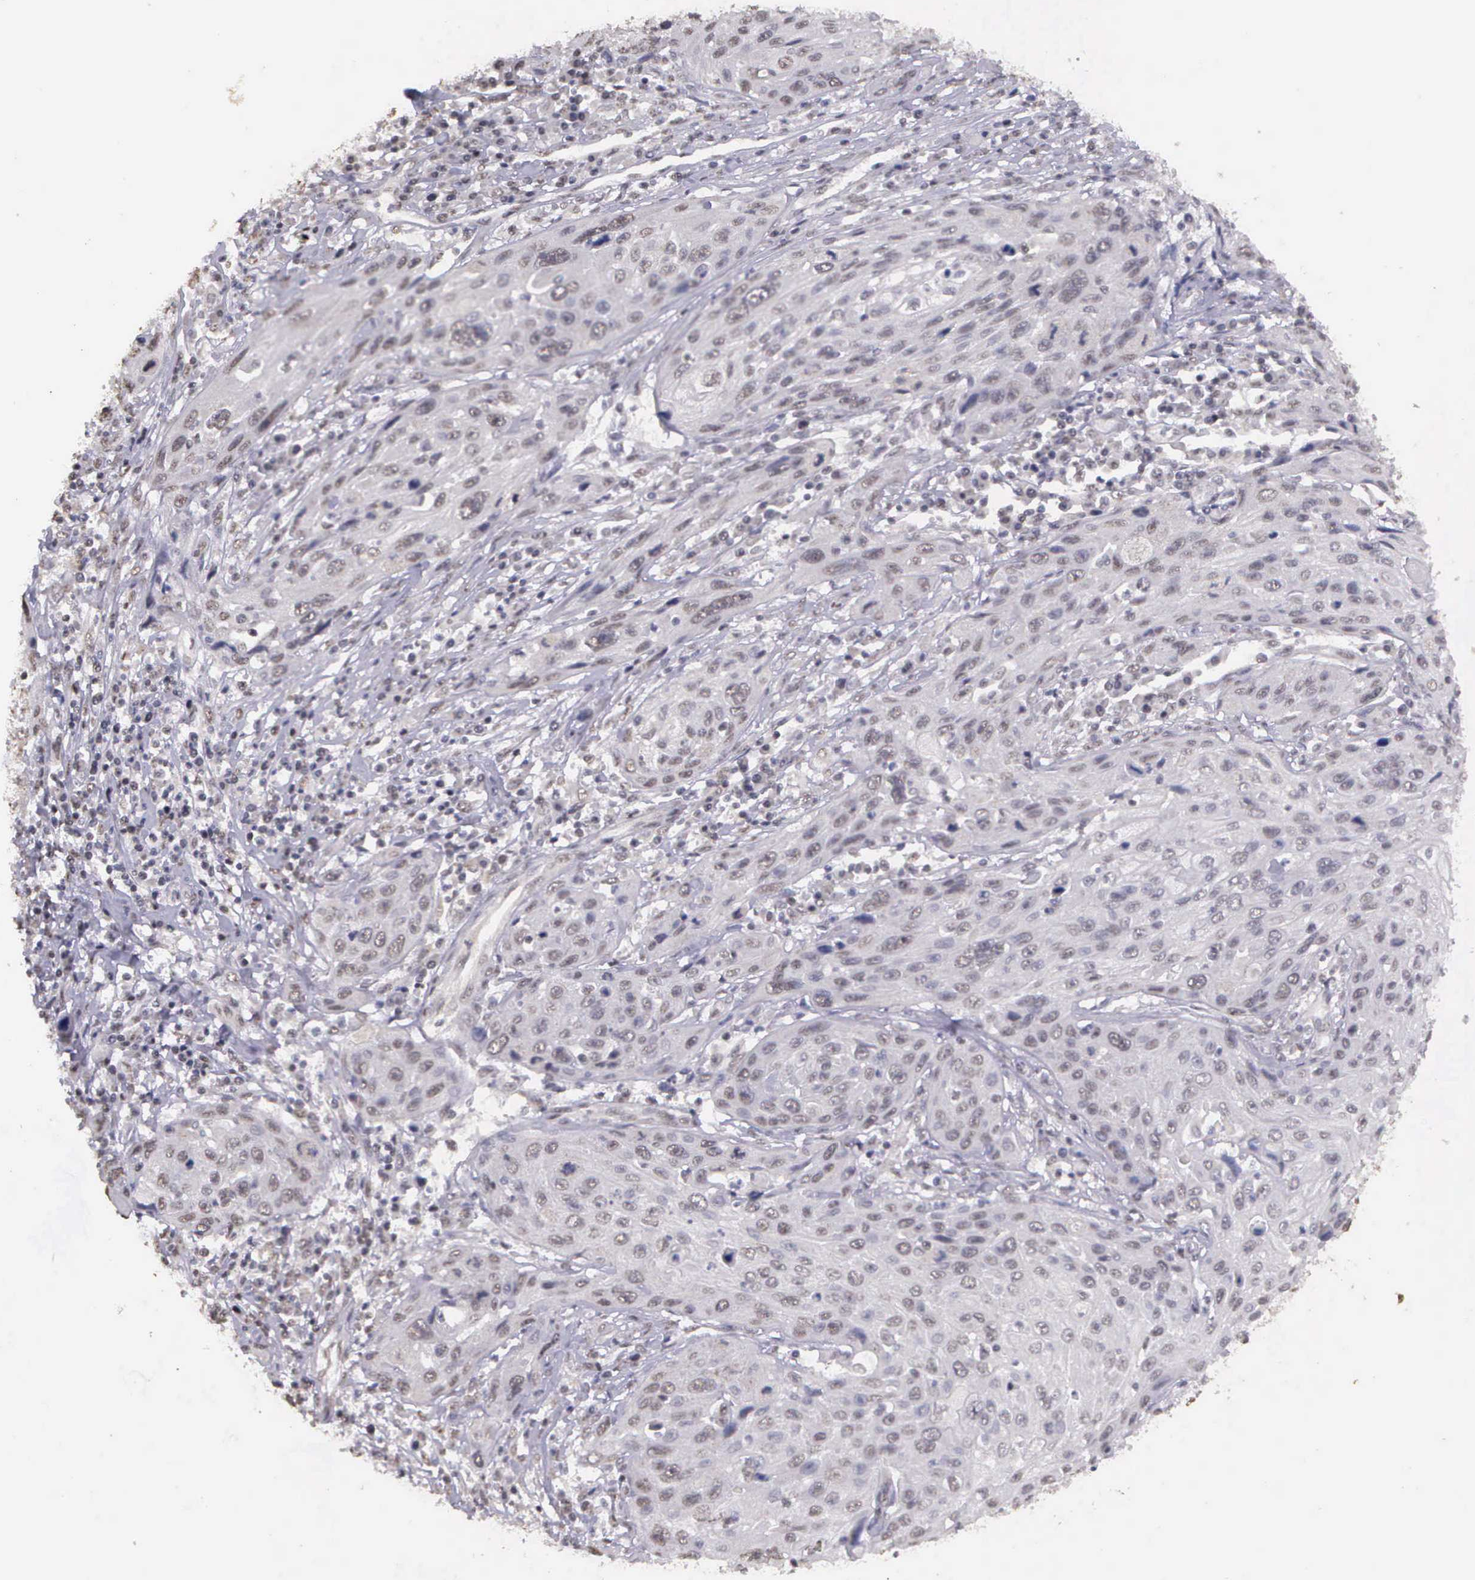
{"staining": {"intensity": "weak", "quantity": "<25%", "location": "nuclear"}, "tissue": "cervical cancer", "cell_type": "Tumor cells", "image_type": "cancer", "snomed": [{"axis": "morphology", "description": "Squamous cell carcinoma, NOS"}, {"axis": "topography", "description": "Cervix"}], "caption": "Cervical cancer stained for a protein using immunohistochemistry (IHC) shows no expression tumor cells.", "gene": "ARMCX5", "patient": {"sex": "female", "age": 32}}